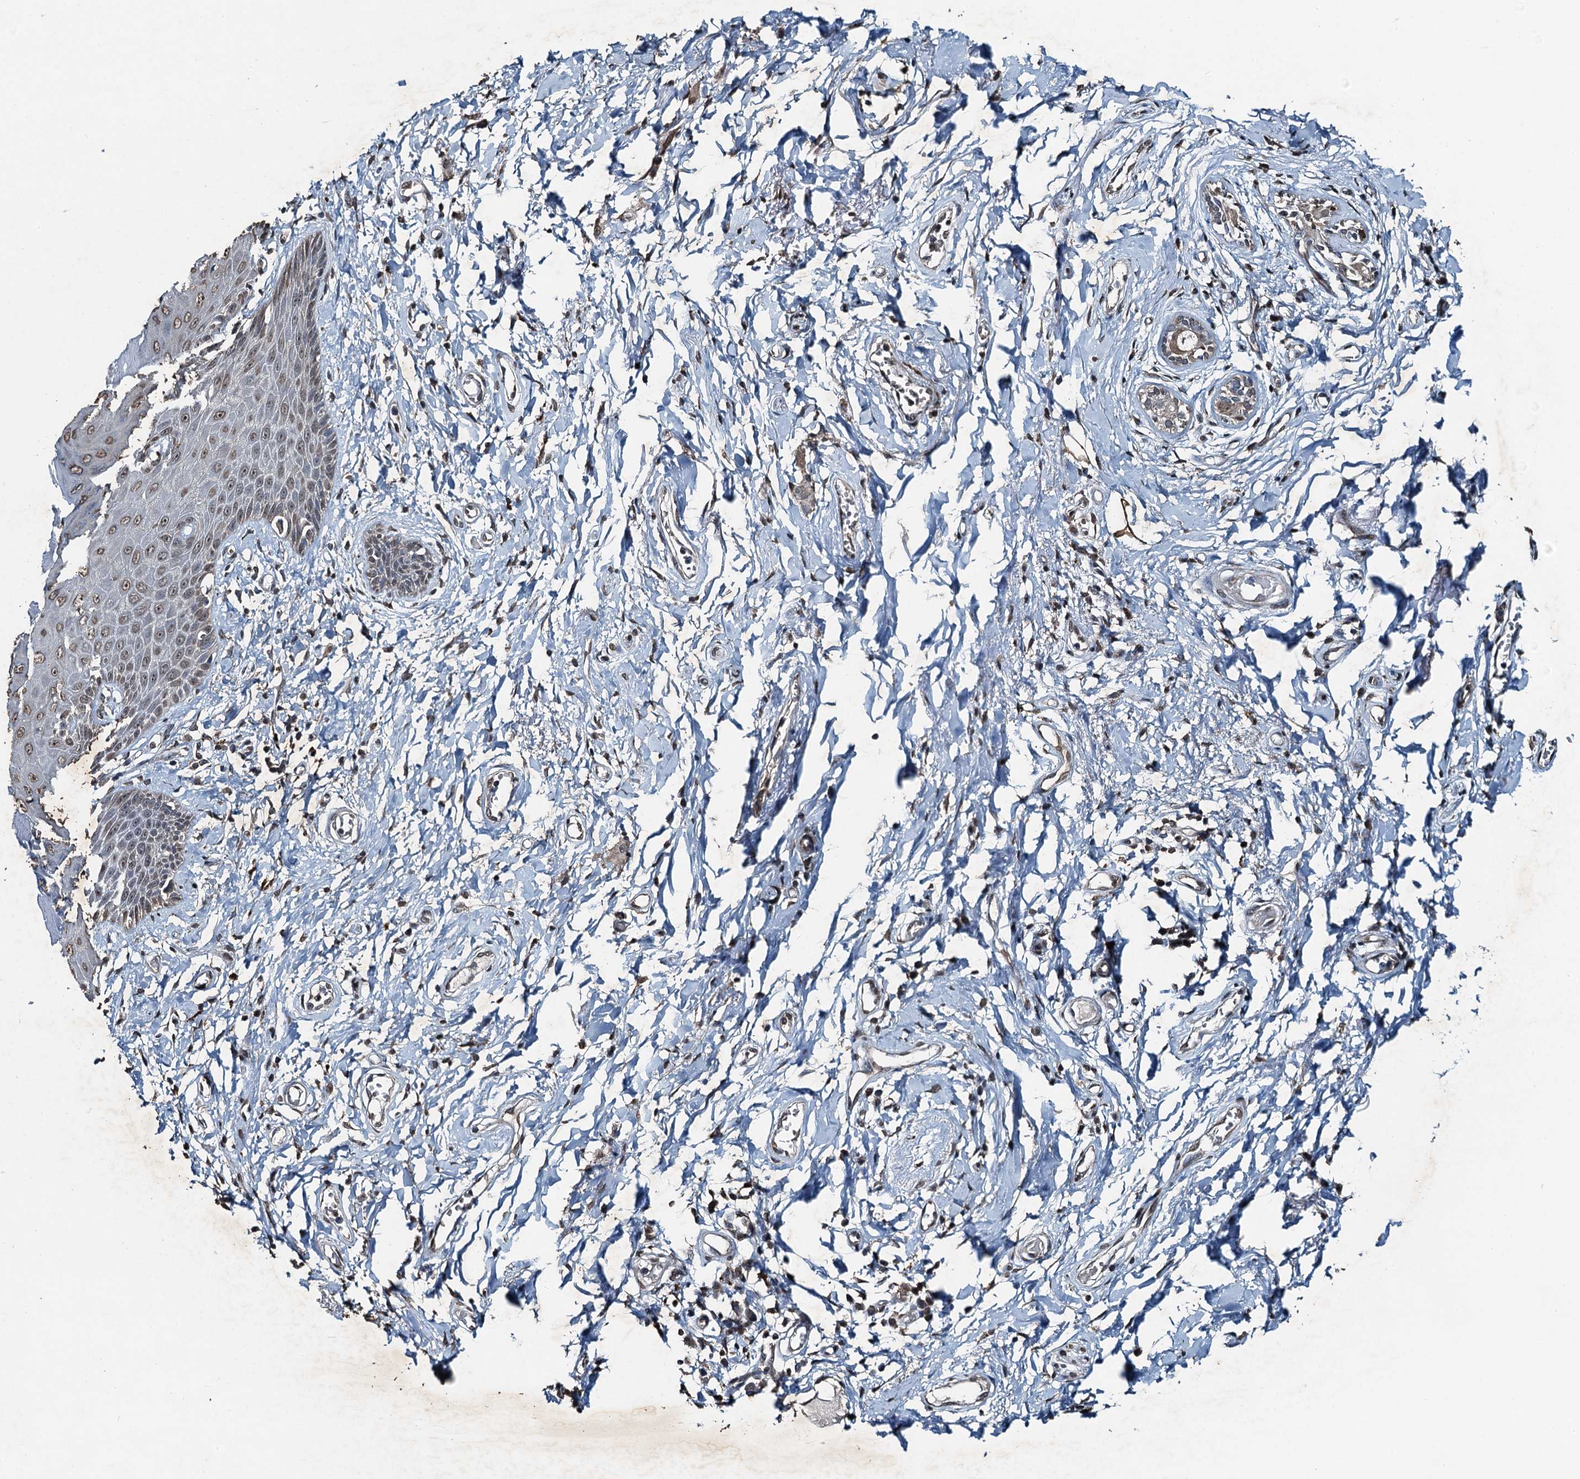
{"staining": {"intensity": "weak", "quantity": ">75%", "location": "nuclear"}, "tissue": "skin", "cell_type": "Epidermal cells", "image_type": "normal", "snomed": [{"axis": "morphology", "description": "Normal tissue, NOS"}, {"axis": "topography", "description": "Anal"}], "caption": "Approximately >75% of epidermal cells in unremarkable skin demonstrate weak nuclear protein staining as visualized by brown immunohistochemical staining.", "gene": "TCTN1", "patient": {"sex": "male", "age": 78}}